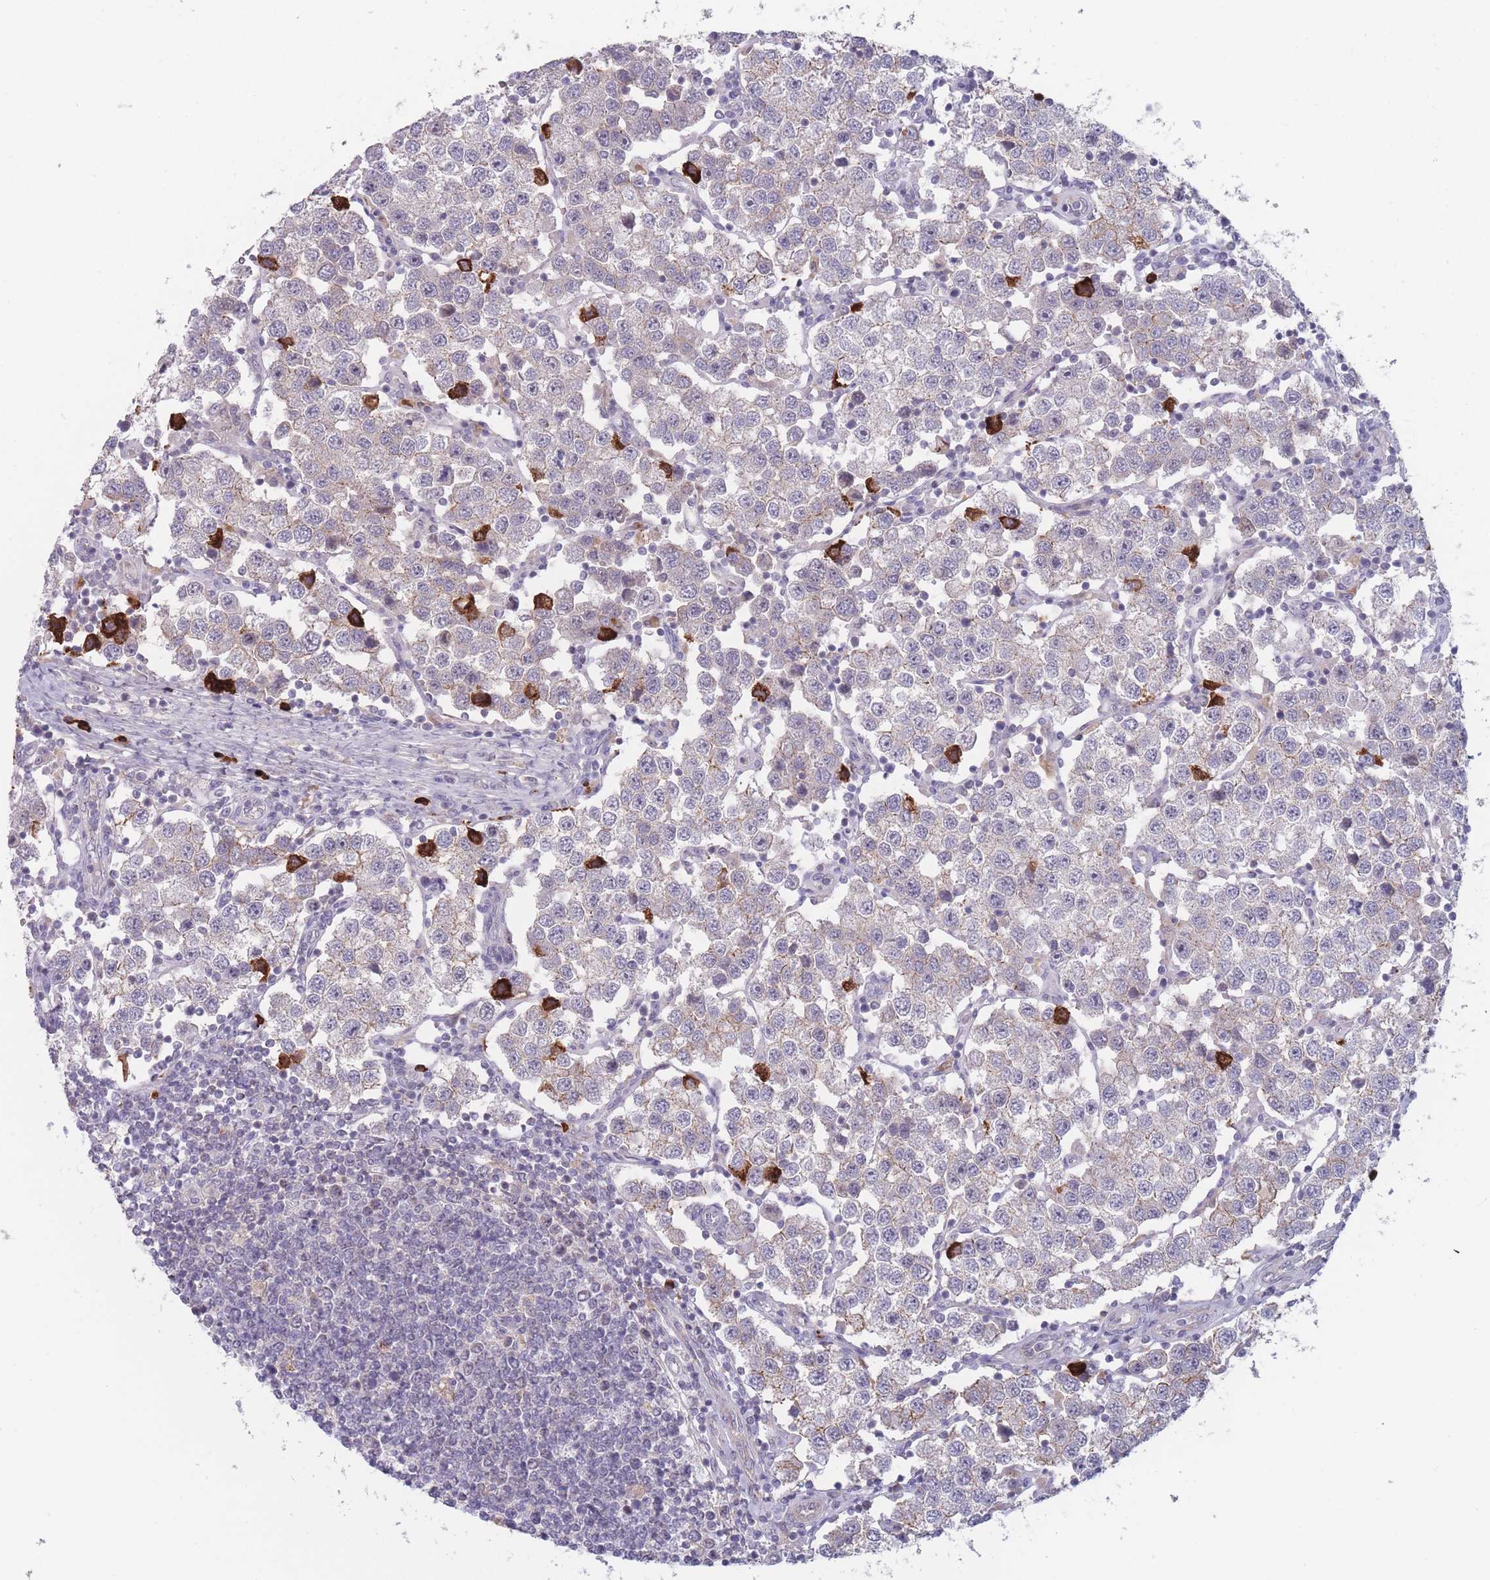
{"staining": {"intensity": "strong", "quantity": "<25%", "location": "cytoplasmic/membranous"}, "tissue": "testis cancer", "cell_type": "Tumor cells", "image_type": "cancer", "snomed": [{"axis": "morphology", "description": "Seminoma, NOS"}, {"axis": "topography", "description": "Testis"}], "caption": "IHC photomicrograph of neoplastic tissue: seminoma (testis) stained using IHC shows medium levels of strong protein expression localized specifically in the cytoplasmic/membranous of tumor cells, appearing as a cytoplasmic/membranous brown color.", "gene": "TMEM232", "patient": {"sex": "male", "age": 37}}